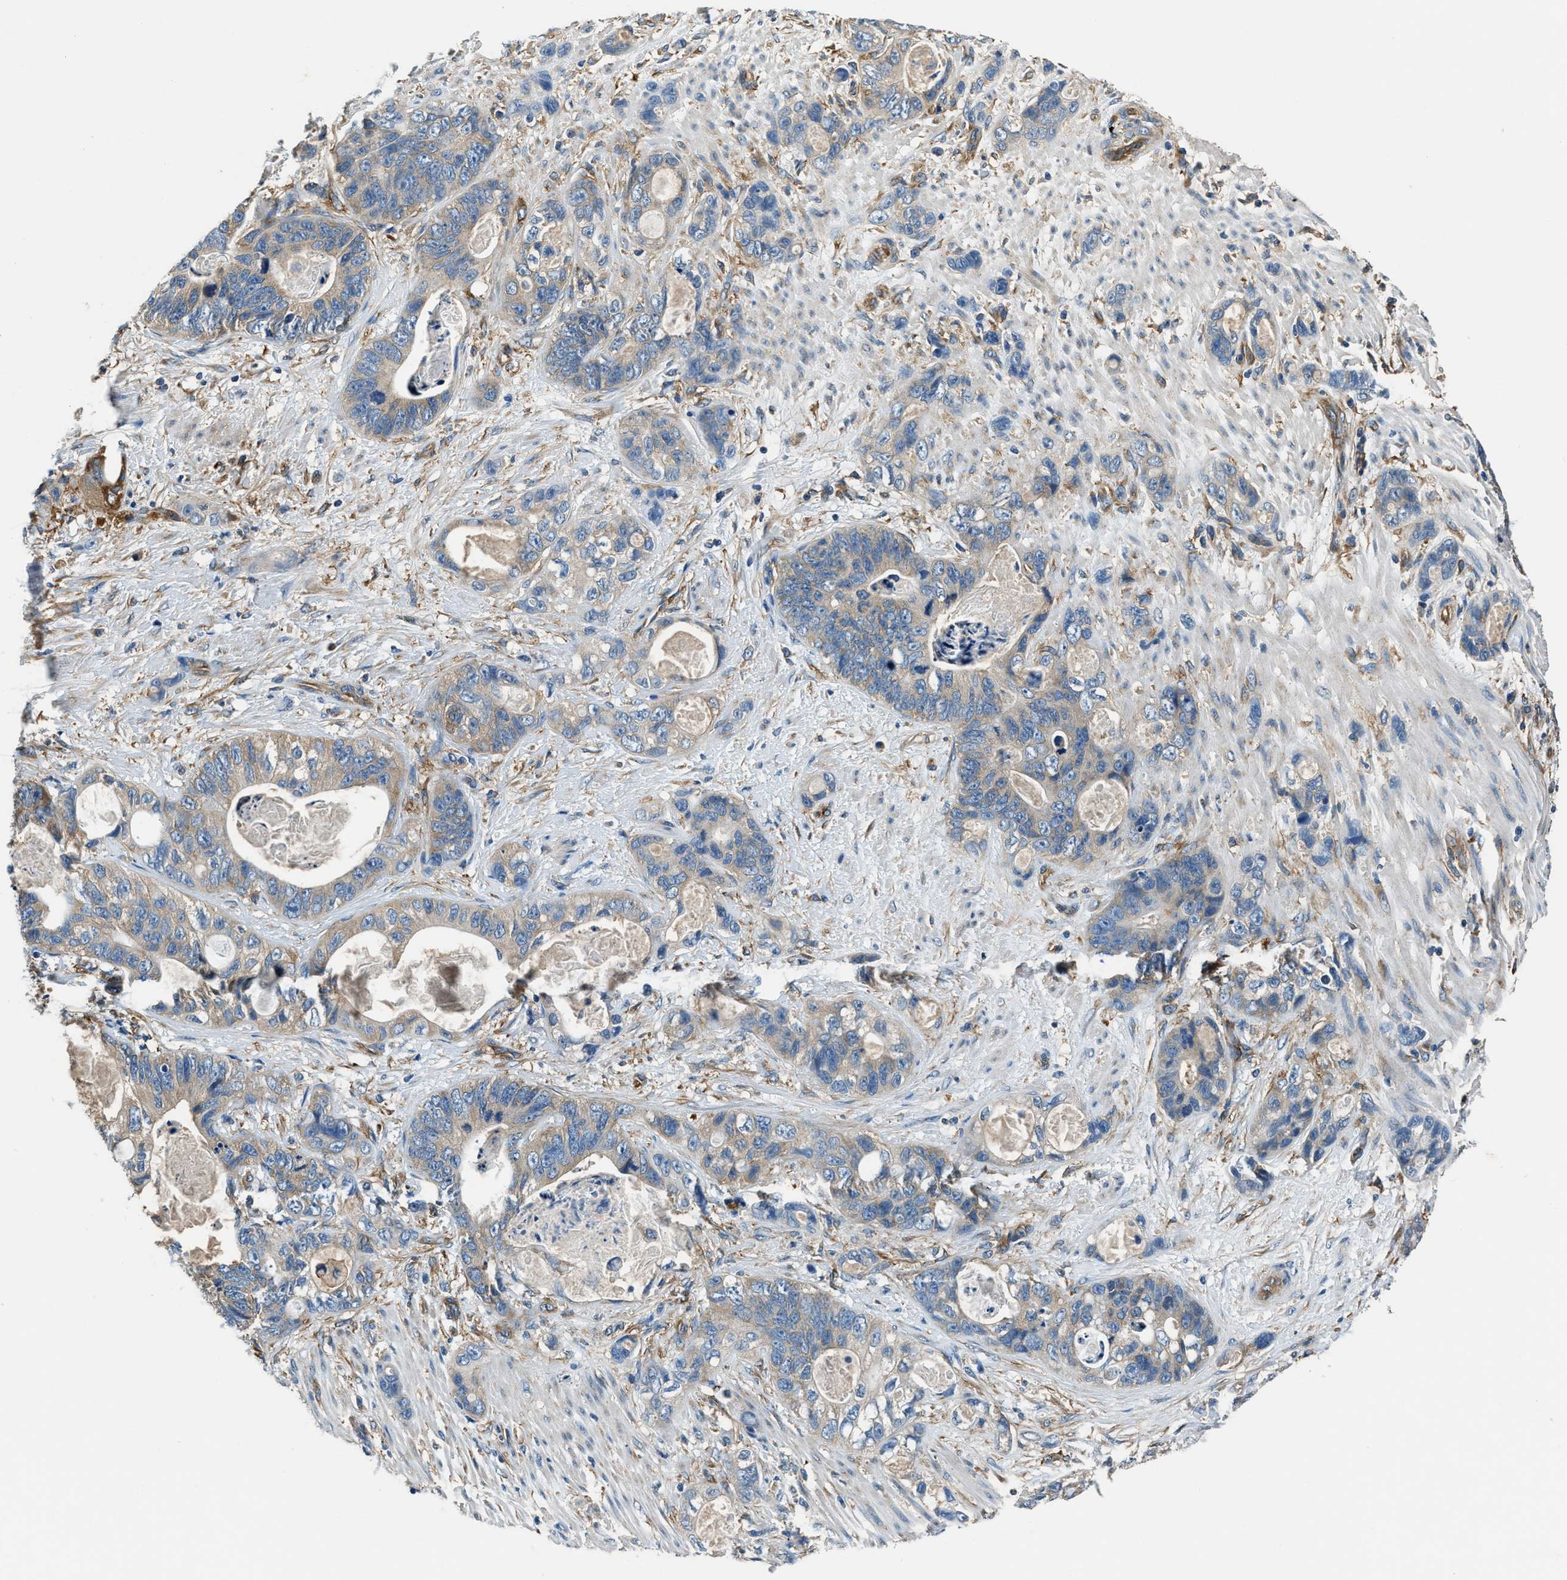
{"staining": {"intensity": "weak", "quantity": "<25%", "location": "cytoplasmic/membranous"}, "tissue": "stomach cancer", "cell_type": "Tumor cells", "image_type": "cancer", "snomed": [{"axis": "morphology", "description": "Normal tissue, NOS"}, {"axis": "morphology", "description": "Adenocarcinoma, NOS"}, {"axis": "topography", "description": "Stomach"}], "caption": "Tumor cells show no significant staining in adenocarcinoma (stomach).", "gene": "EEA1", "patient": {"sex": "female", "age": 89}}